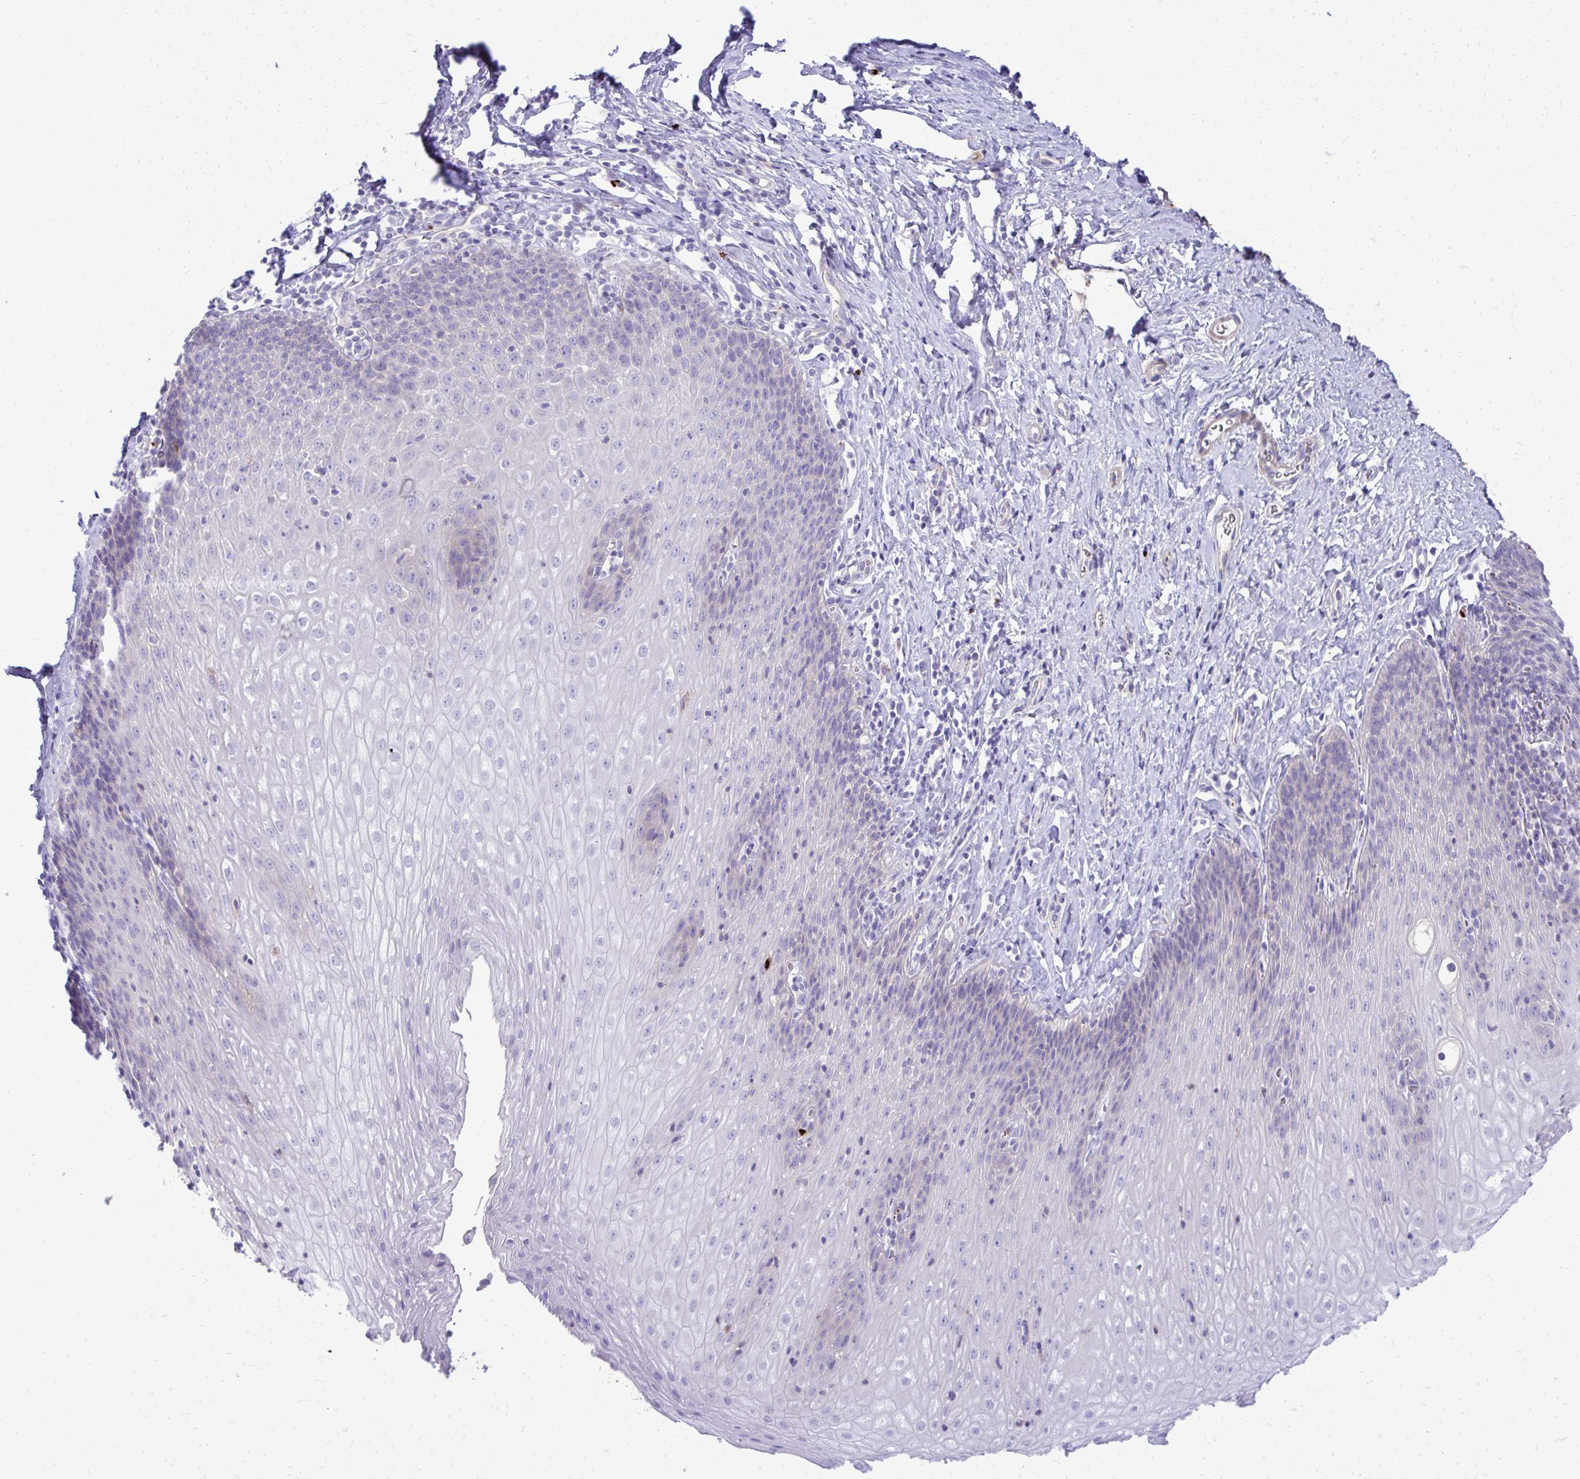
{"staining": {"intensity": "weak", "quantity": "<25%", "location": "cytoplasmic/membranous"}, "tissue": "esophagus", "cell_type": "Squamous epithelial cells", "image_type": "normal", "snomed": [{"axis": "morphology", "description": "Normal tissue, NOS"}, {"axis": "topography", "description": "Esophagus"}], "caption": "Immunohistochemical staining of benign esophagus demonstrates no significant expression in squamous epithelial cells.", "gene": "TP53I11", "patient": {"sex": "female", "age": 61}}